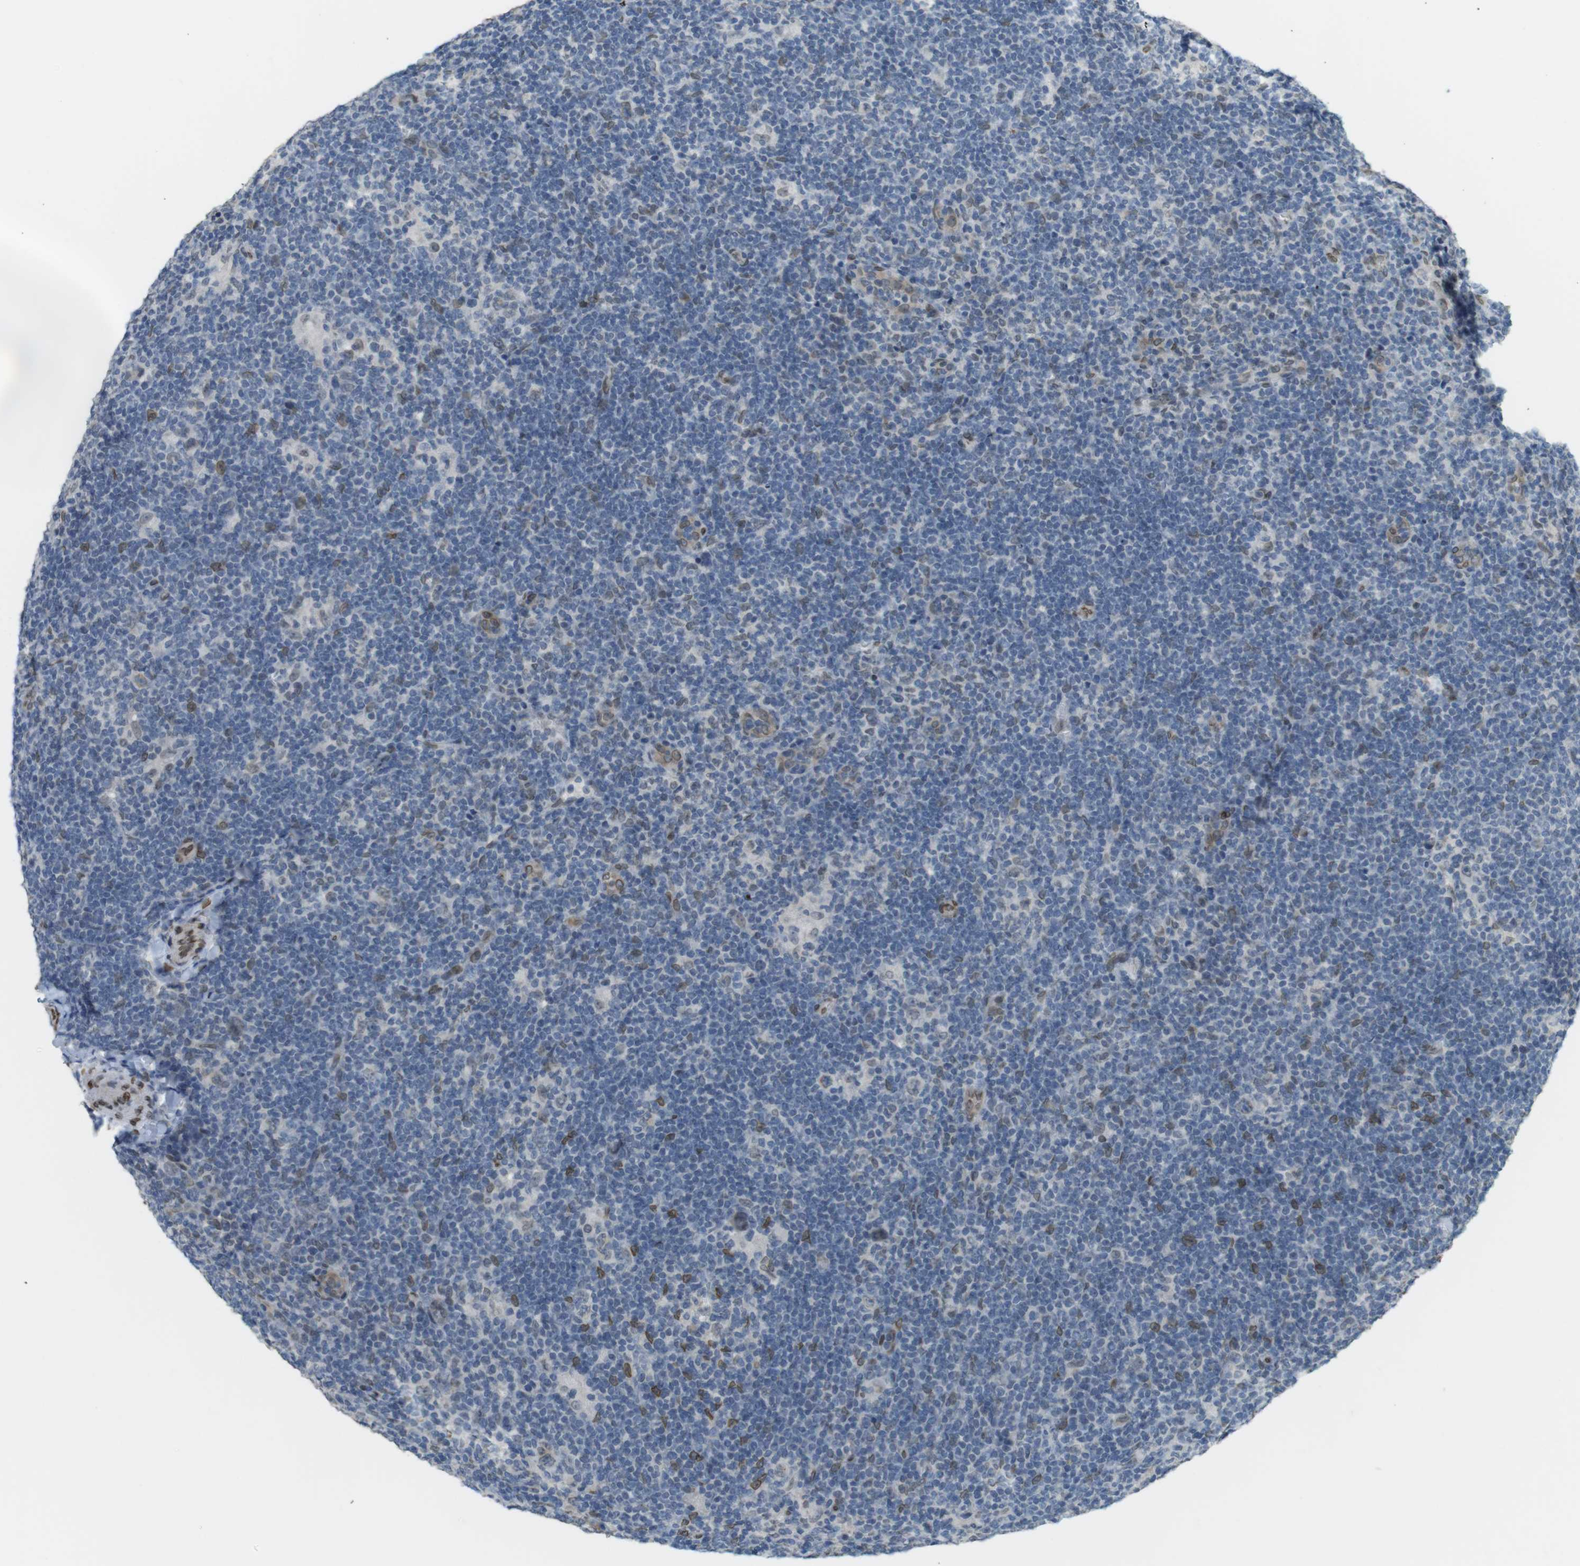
{"staining": {"intensity": "weak", "quantity": "25%-75%", "location": "cytoplasmic/membranous"}, "tissue": "lymphoma", "cell_type": "Tumor cells", "image_type": "cancer", "snomed": [{"axis": "morphology", "description": "Hodgkin's disease, NOS"}, {"axis": "topography", "description": "Lymph node"}], "caption": "DAB (3,3'-diaminobenzidine) immunohistochemical staining of human lymphoma shows weak cytoplasmic/membranous protein positivity in approximately 25%-75% of tumor cells.", "gene": "ARL6IP6", "patient": {"sex": "female", "age": 57}}